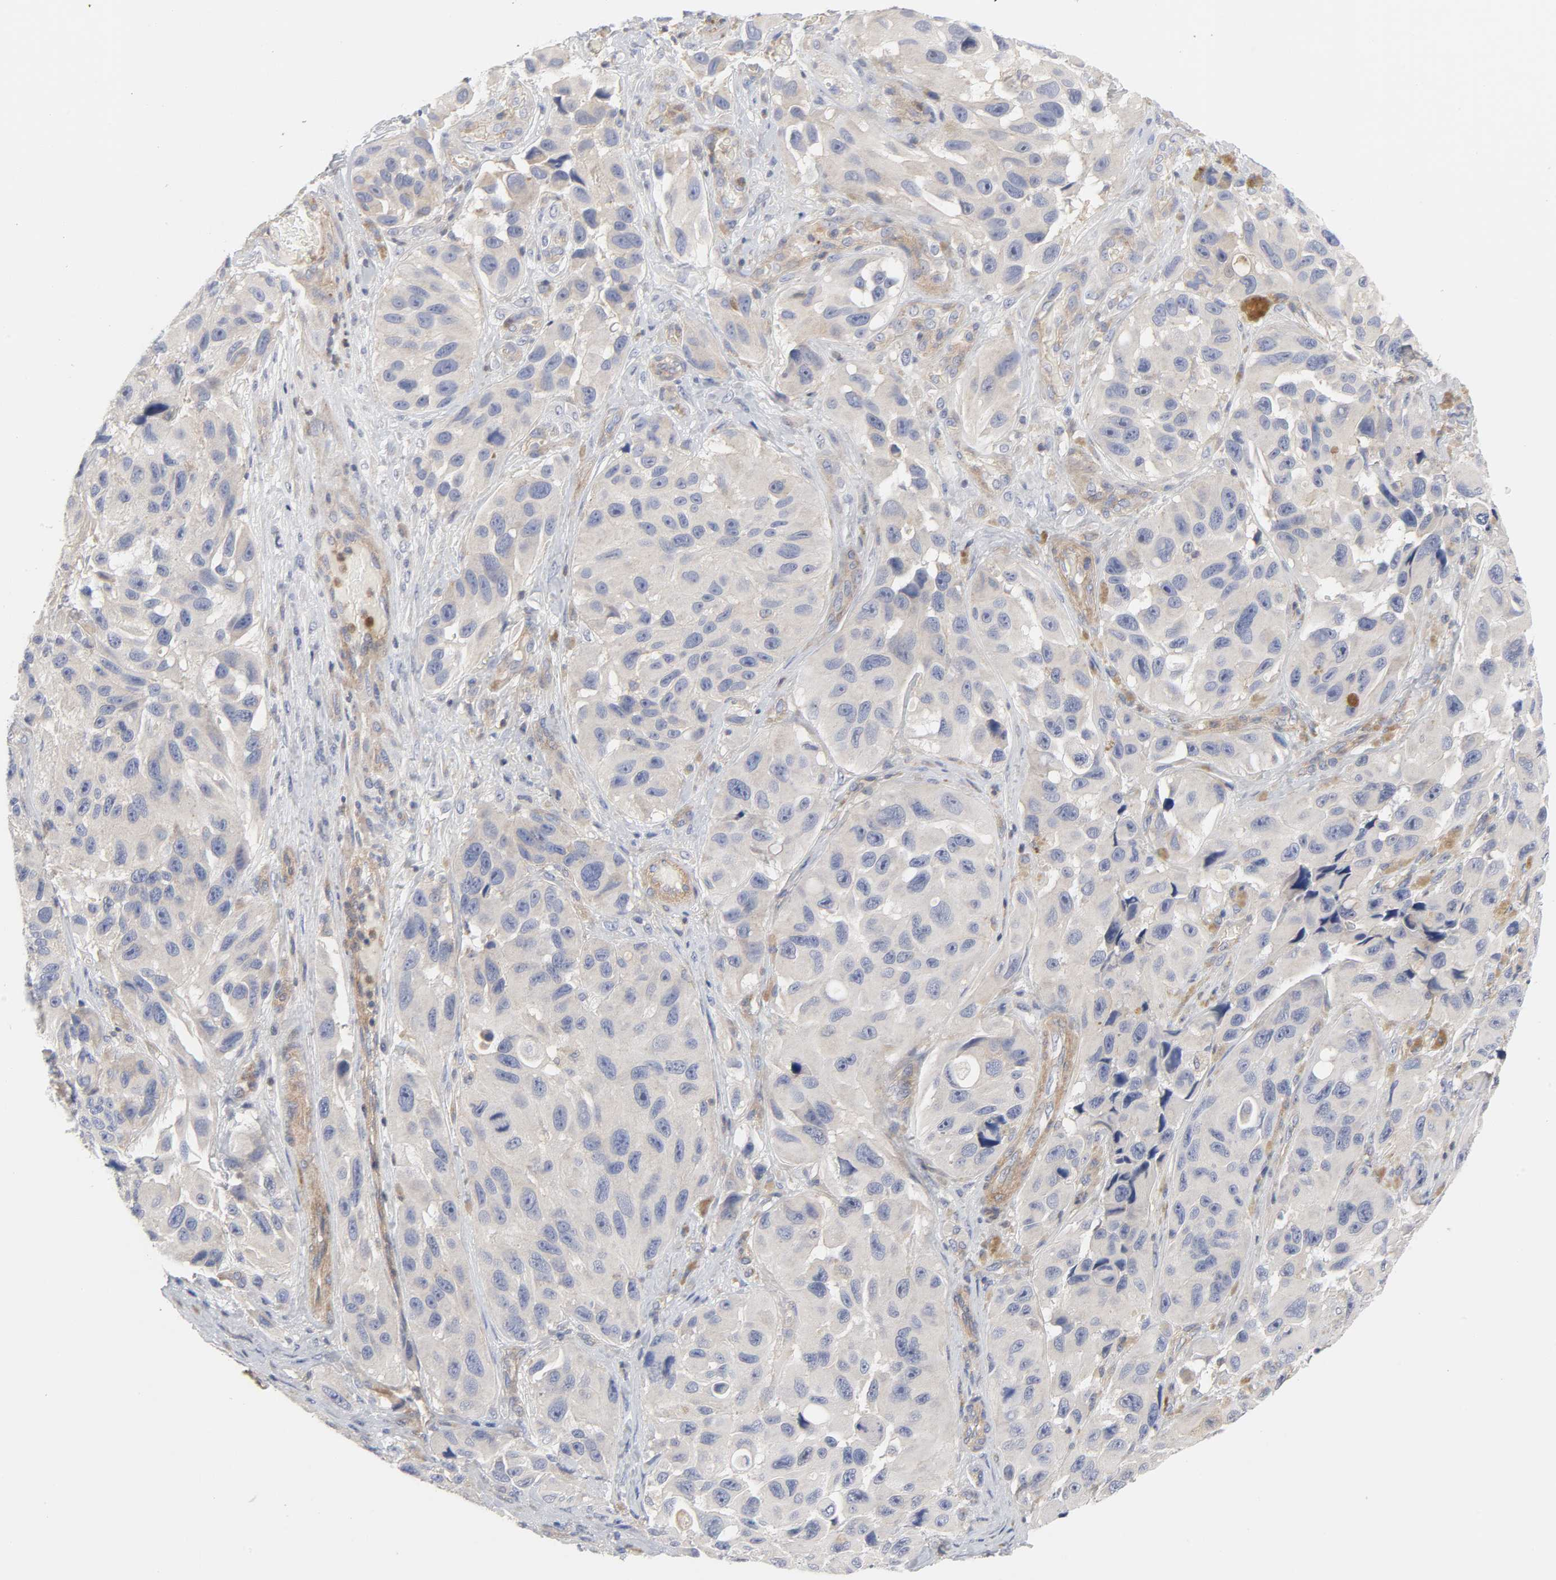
{"staining": {"intensity": "negative", "quantity": "none", "location": "none"}, "tissue": "melanoma", "cell_type": "Tumor cells", "image_type": "cancer", "snomed": [{"axis": "morphology", "description": "Malignant melanoma, NOS"}, {"axis": "topography", "description": "Skin"}], "caption": "Photomicrograph shows no protein staining in tumor cells of malignant melanoma tissue. (DAB immunohistochemistry with hematoxylin counter stain).", "gene": "ROCK1", "patient": {"sex": "female", "age": 73}}